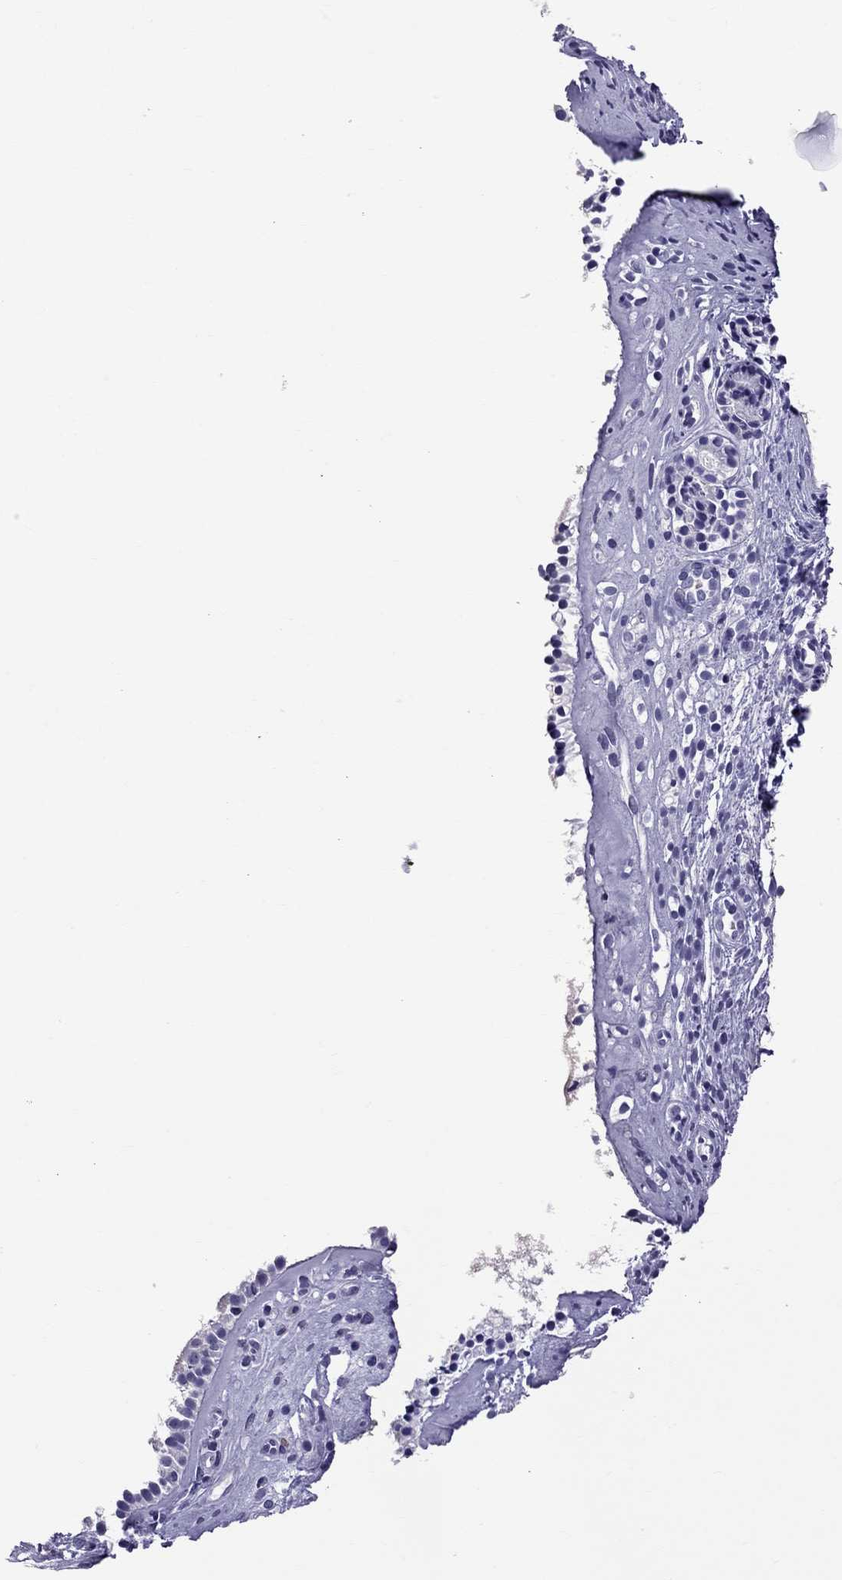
{"staining": {"intensity": "negative", "quantity": "none", "location": "none"}, "tissue": "nasopharynx", "cell_type": "Respiratory epithelial cells", "image_type": "normal", "snomed": [{"axis": "morphology", "description": "Normal tissue, NOS"}, {"axis": "topography", "description": "Nasopharynx"}], "caption": "Benign nasopharynx was stained to show a protein in brown. There is no significant expression in respiratory epithelial cells.", "gene": "SCART1", "patient": {"sex": "male", "age": 29}}